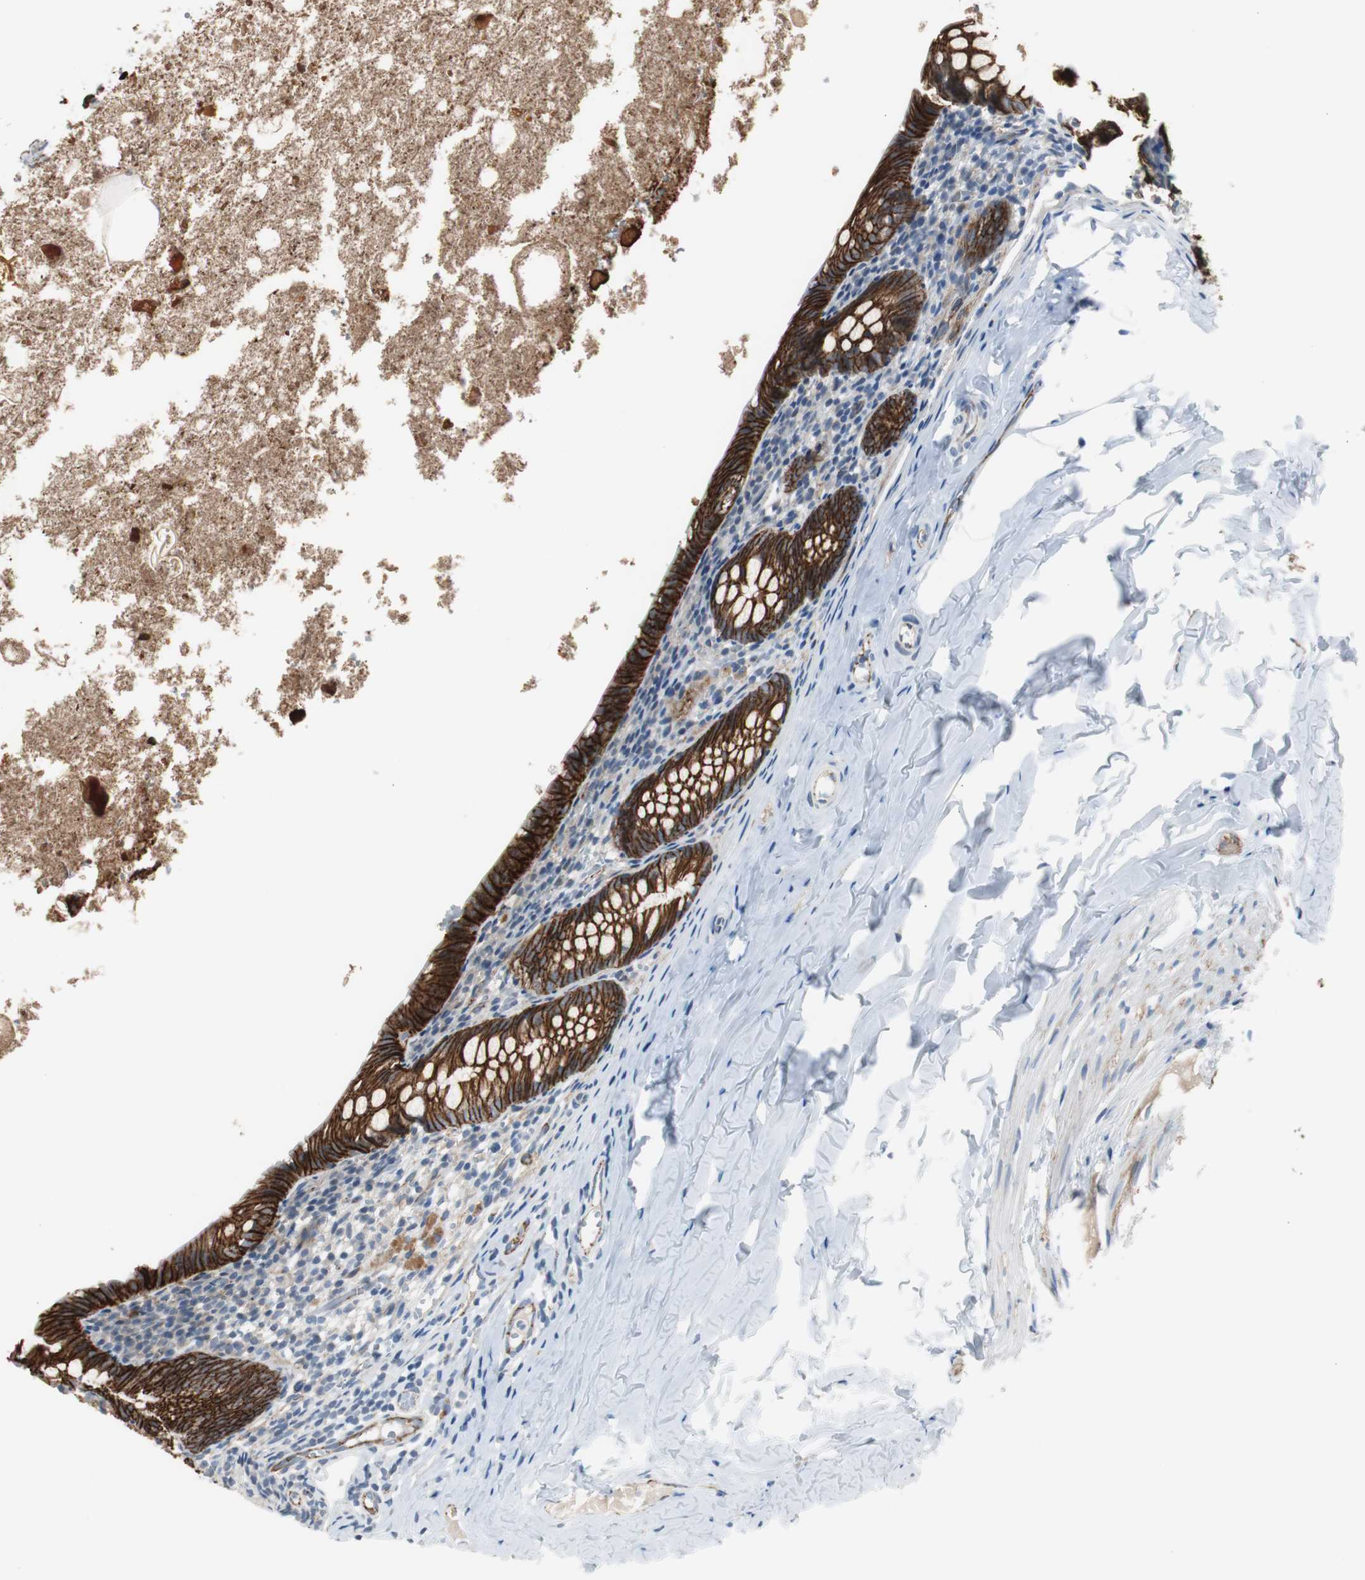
{"staining": {"intensity": "strong", "quantity": ">75%", "location": "cytoplasmic/membranous"}, "tissue": "appendix", "cell_type": "Glandular cells", "image_type": "normal", "snomed": [{"axis": "morphology", "description": "Normal tissue, NOS"}, {"axis": "topography", "description": "Appendix"}], "caption": "Glandular cells exhibit high levels of strong cytoplasmic/membranous positivity in about >75% of cells in benign human appendix.", "gene": "STXBP4", "patient": {"sex": "female", "age": 10}}